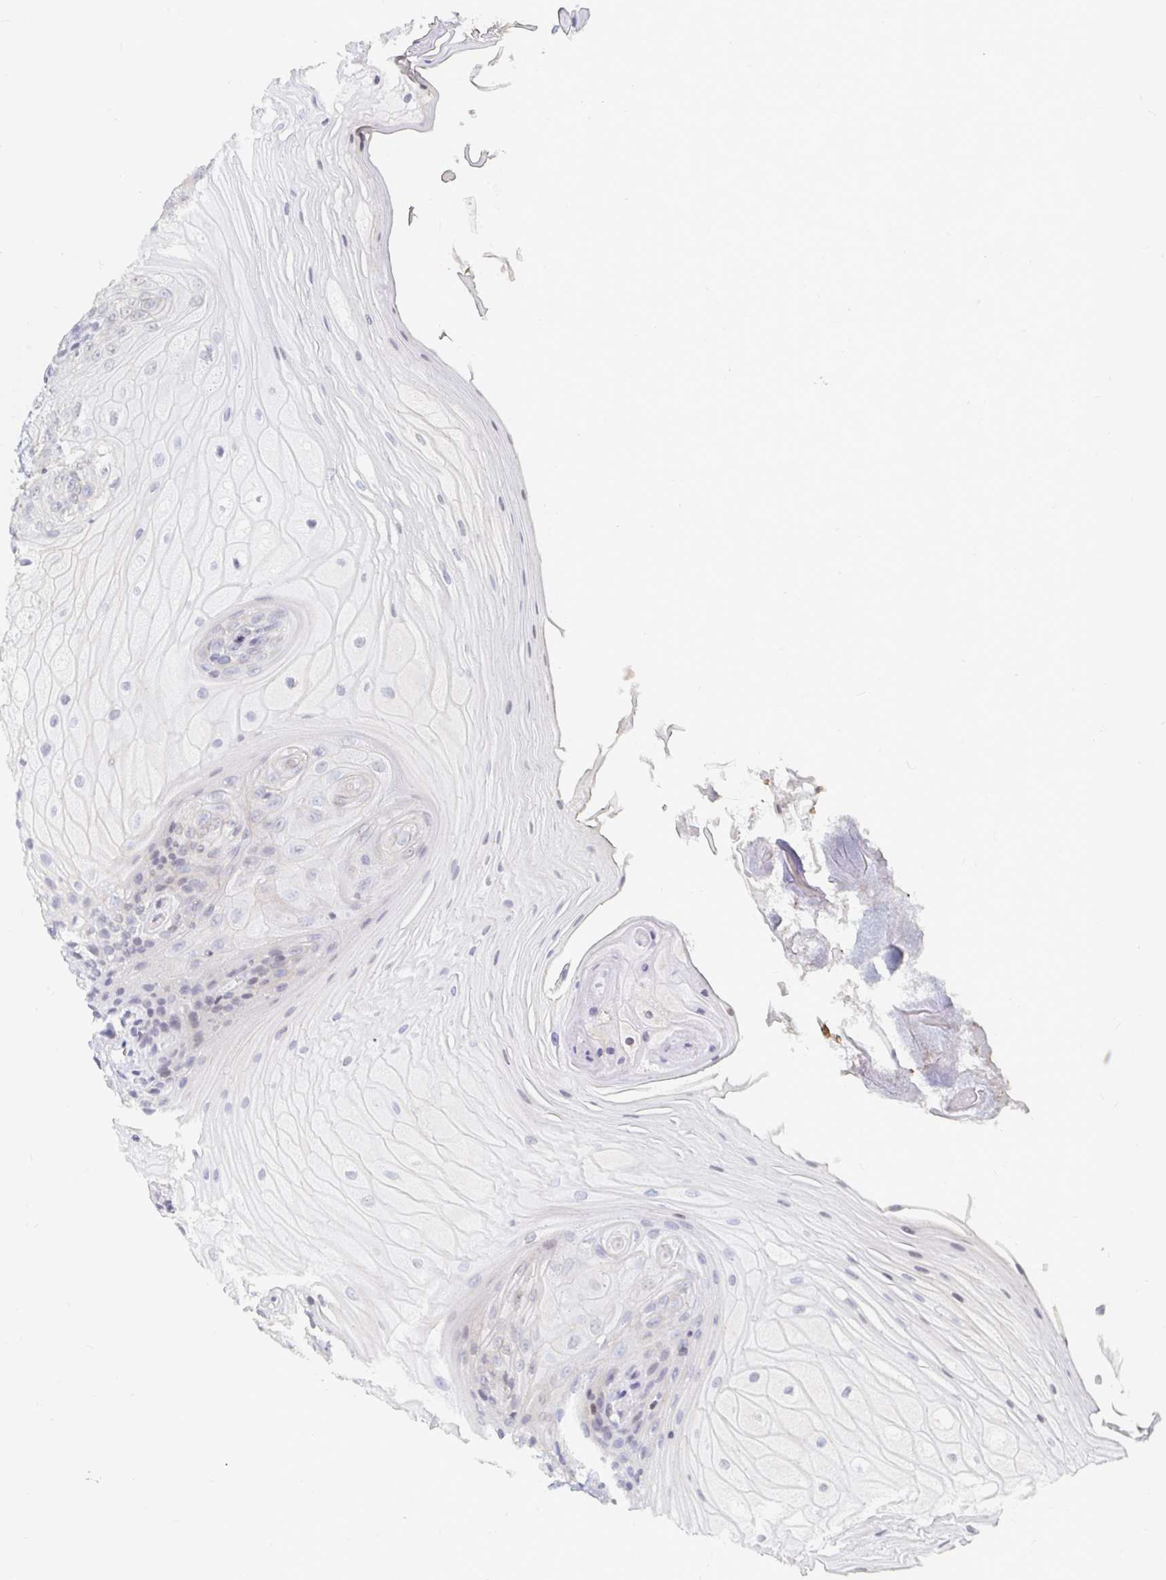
{"staining": {"intensity": "negative", "quantity": "none", "location": "none"}, "tissue": "oral mucosa", "cell_type": "Squamous epithelial cells", "image_type": "normal", "snomed": [{"axis": "morphology", "description": "Normal tissue, NOS"}, {"axis": "topography", "description": "Oral tissue"}, {"axis": "topography", "description": "Tounge, NOS"}, {"axis": "topography", "description": "Head-Neck"}], "caption": "The IHC histopathology image has no significant expression in squamous epithelial cells of oral mucosa. (Brightfield microscopy of DAB (3,3'-diaminobenzidine) immunohistochemistry at high magnification).", "gene": "NME9", "patient": {"sex": "female", "age": 84}}